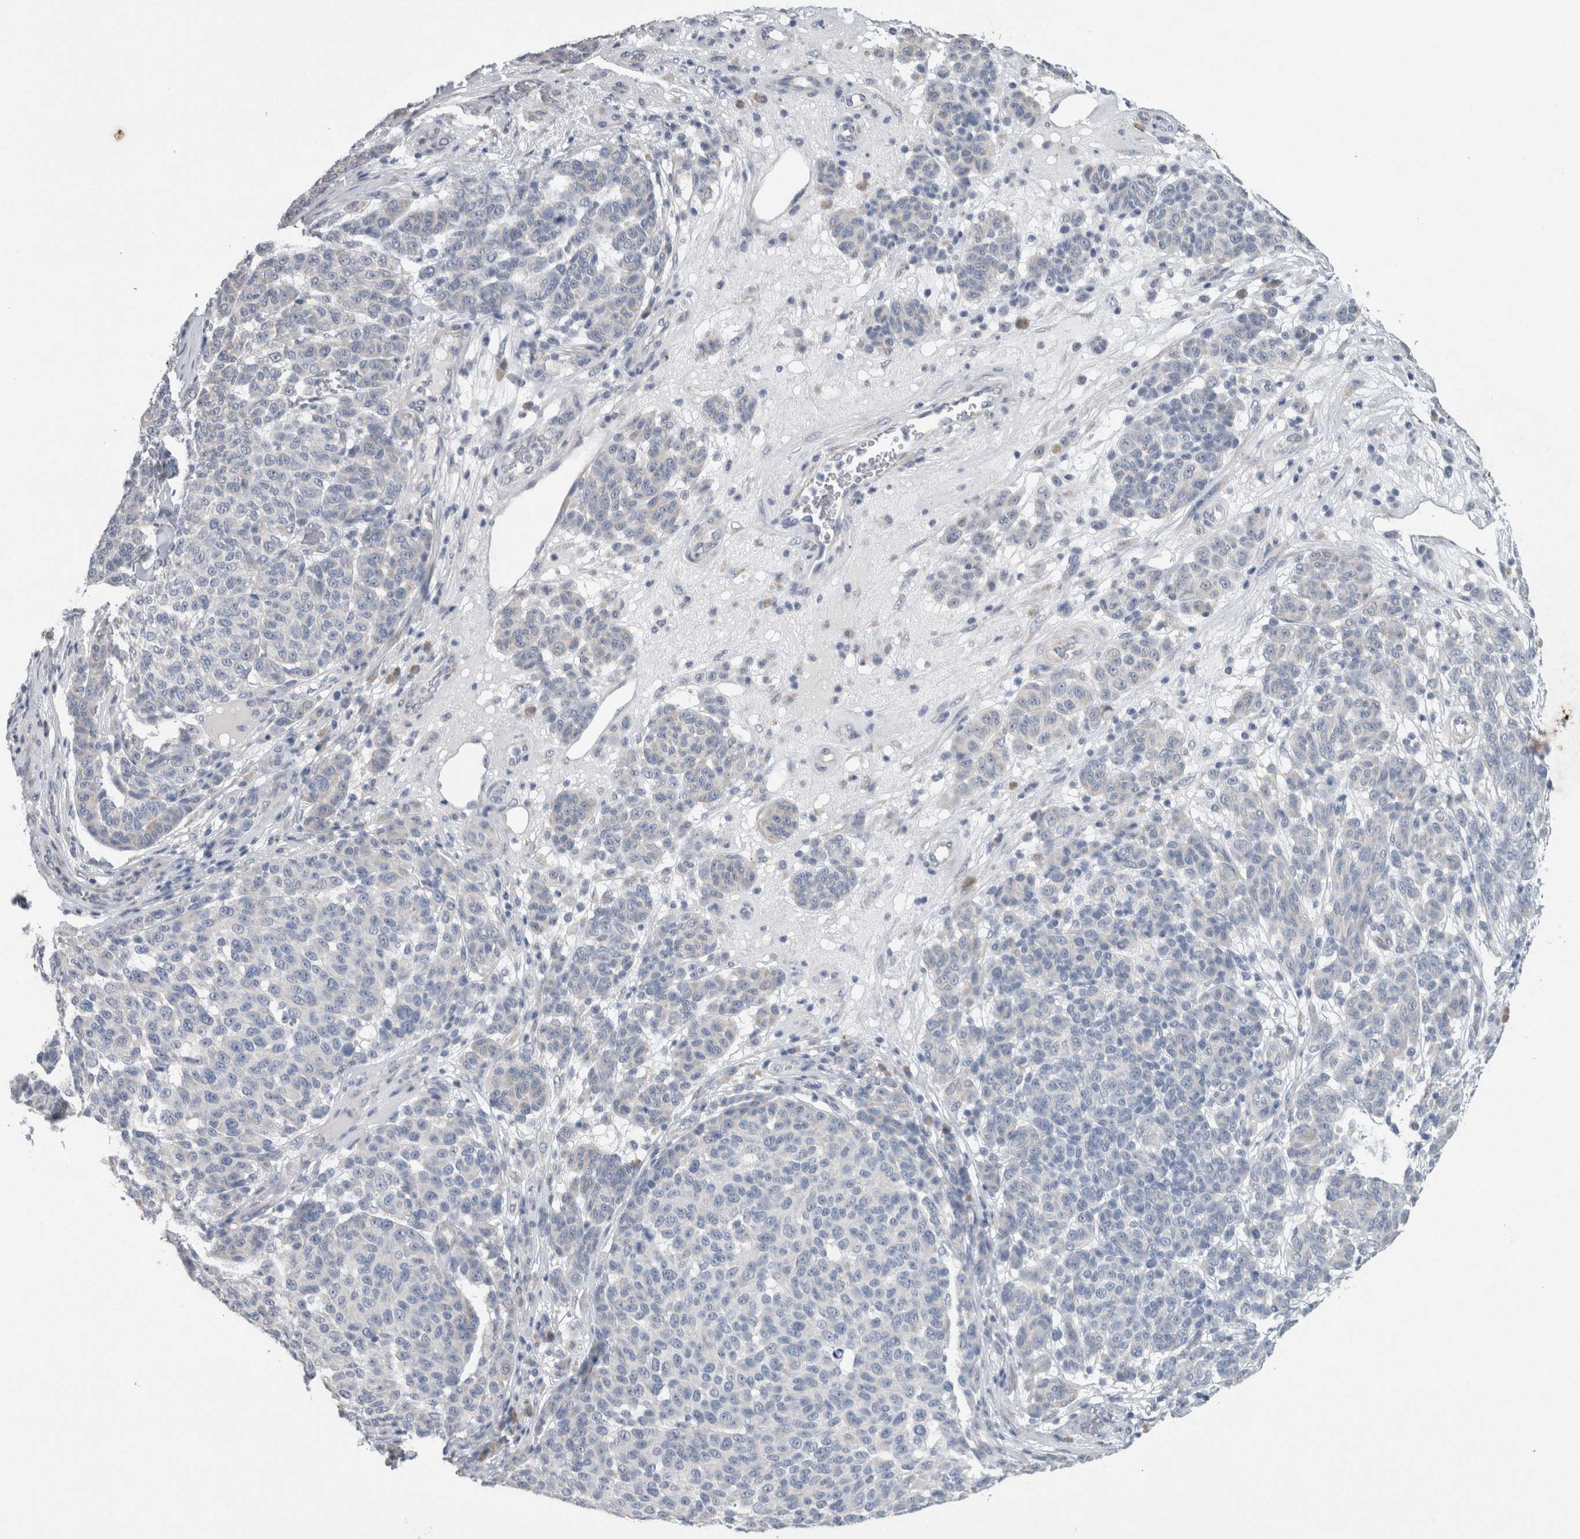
{"staining": {"intensity": "negative", "quantity": "none", "location": "none"}, "tissue": "melanoma", "cell_type": "Tumor cells", "image_type": "cancer", "snomed": [{"axis": "morphology", "description": "Malignant melanoma, NOS"}, {"axis": "topography", "description": "Skin"}], "caption": "This is an immunohistochemistry (IHC) photomicrograph of melanoma. There is no positivity in tumor cells.", "gene": "NEFM", "patient": {"sex": "male", "age": 59}}